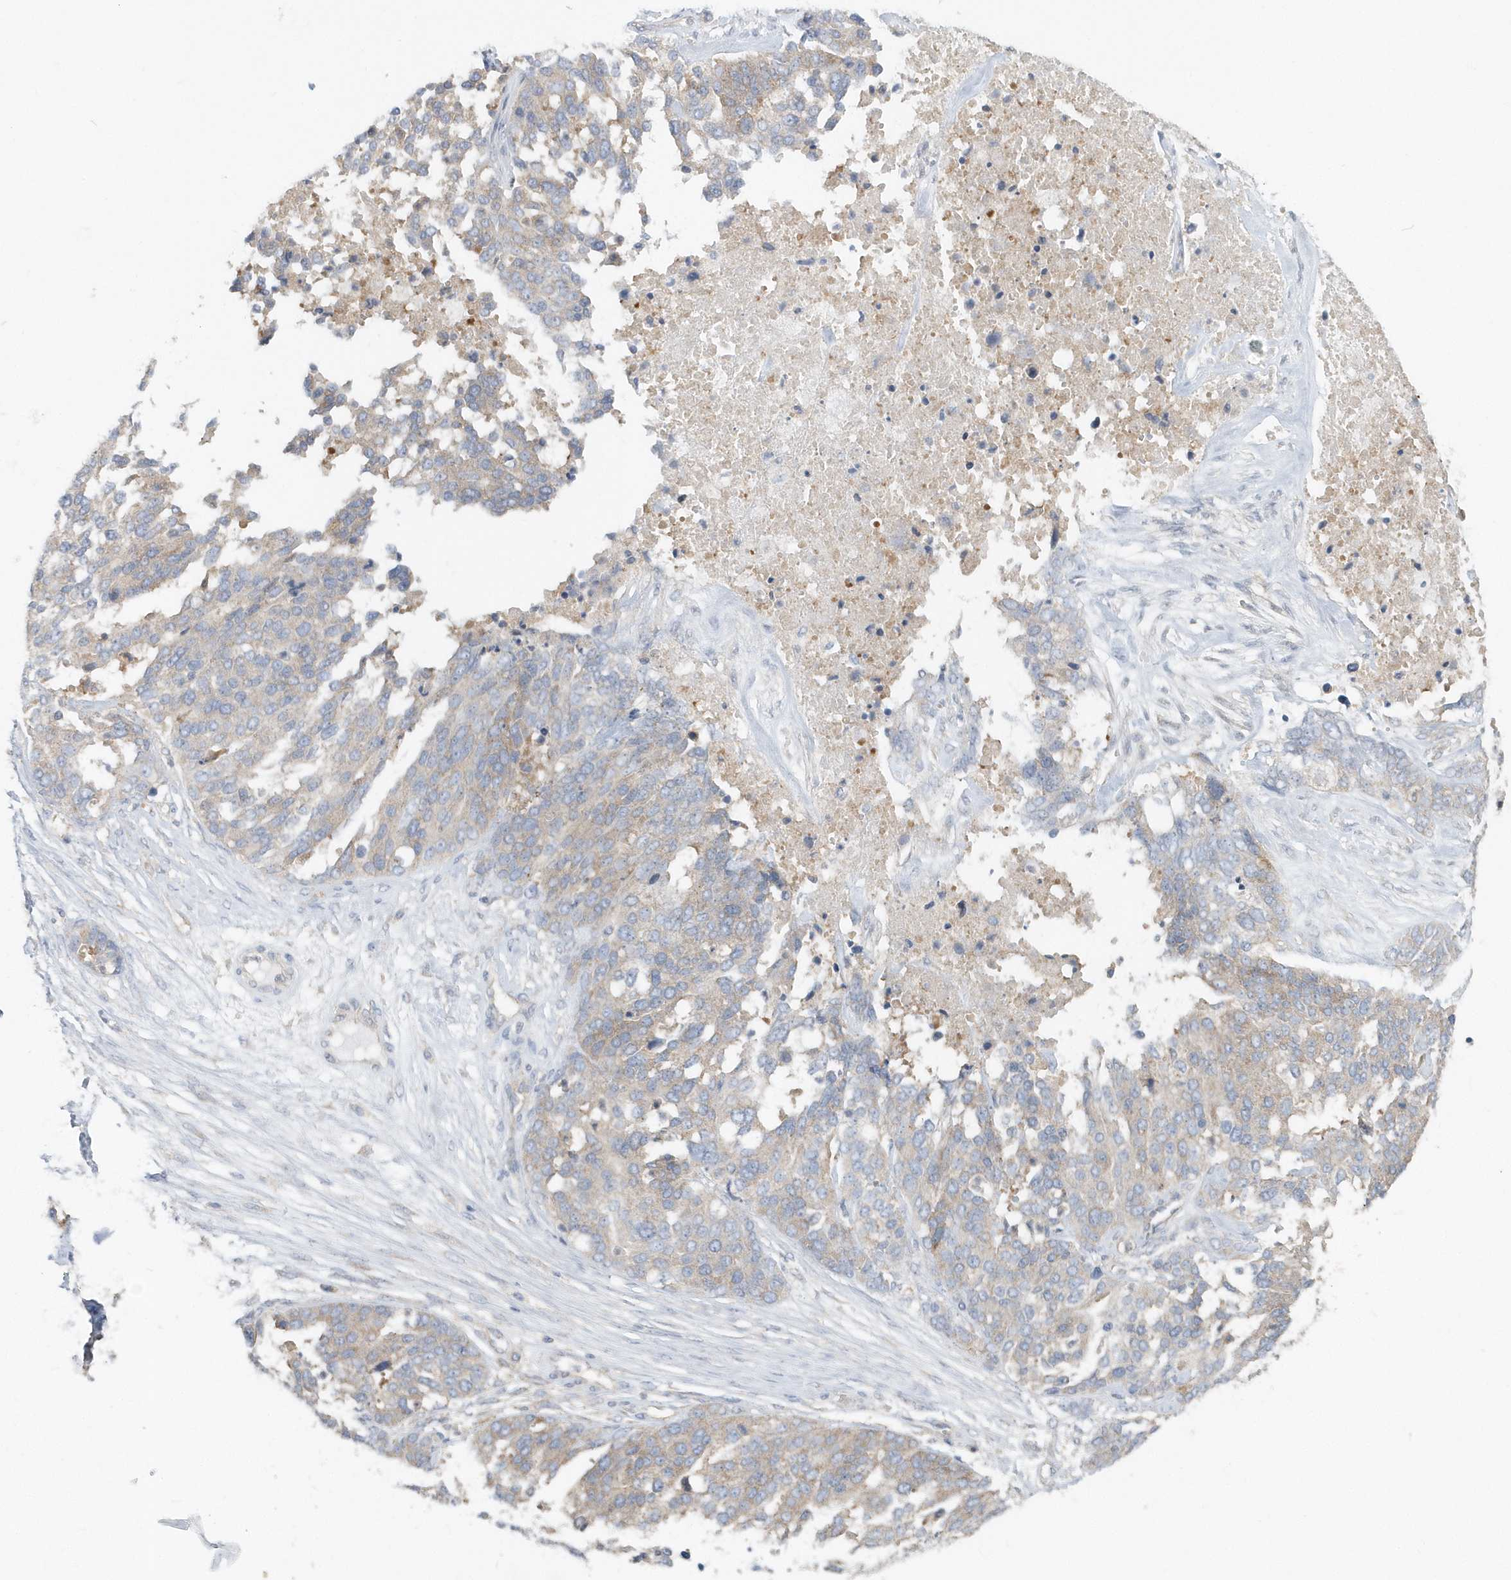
{"staining": {"intensity": "weak", "quantity": "<25%", "location": "cytoplasmic/membranous"}, "tissue": "ovarian cancer", "cell_type": "Tumor cells", "image_type": "cancer", "snomed": [{"axis": "morphology", "description": "Cystadenocarcinoma, serous, NOS"}, {"axis": "topography", "description": "Ovary"}], "caption": "The photomicrograph shows no significant staining in tumor cells of ovarian serous cystadenocarcinoma. (DAB (3,3'-diaminobenzidine) immunohistochemistry visualized using brightfield microscopy, high magnification).", "gene": "EIF3C", "patient": {"sex": "female", "age": 44}}